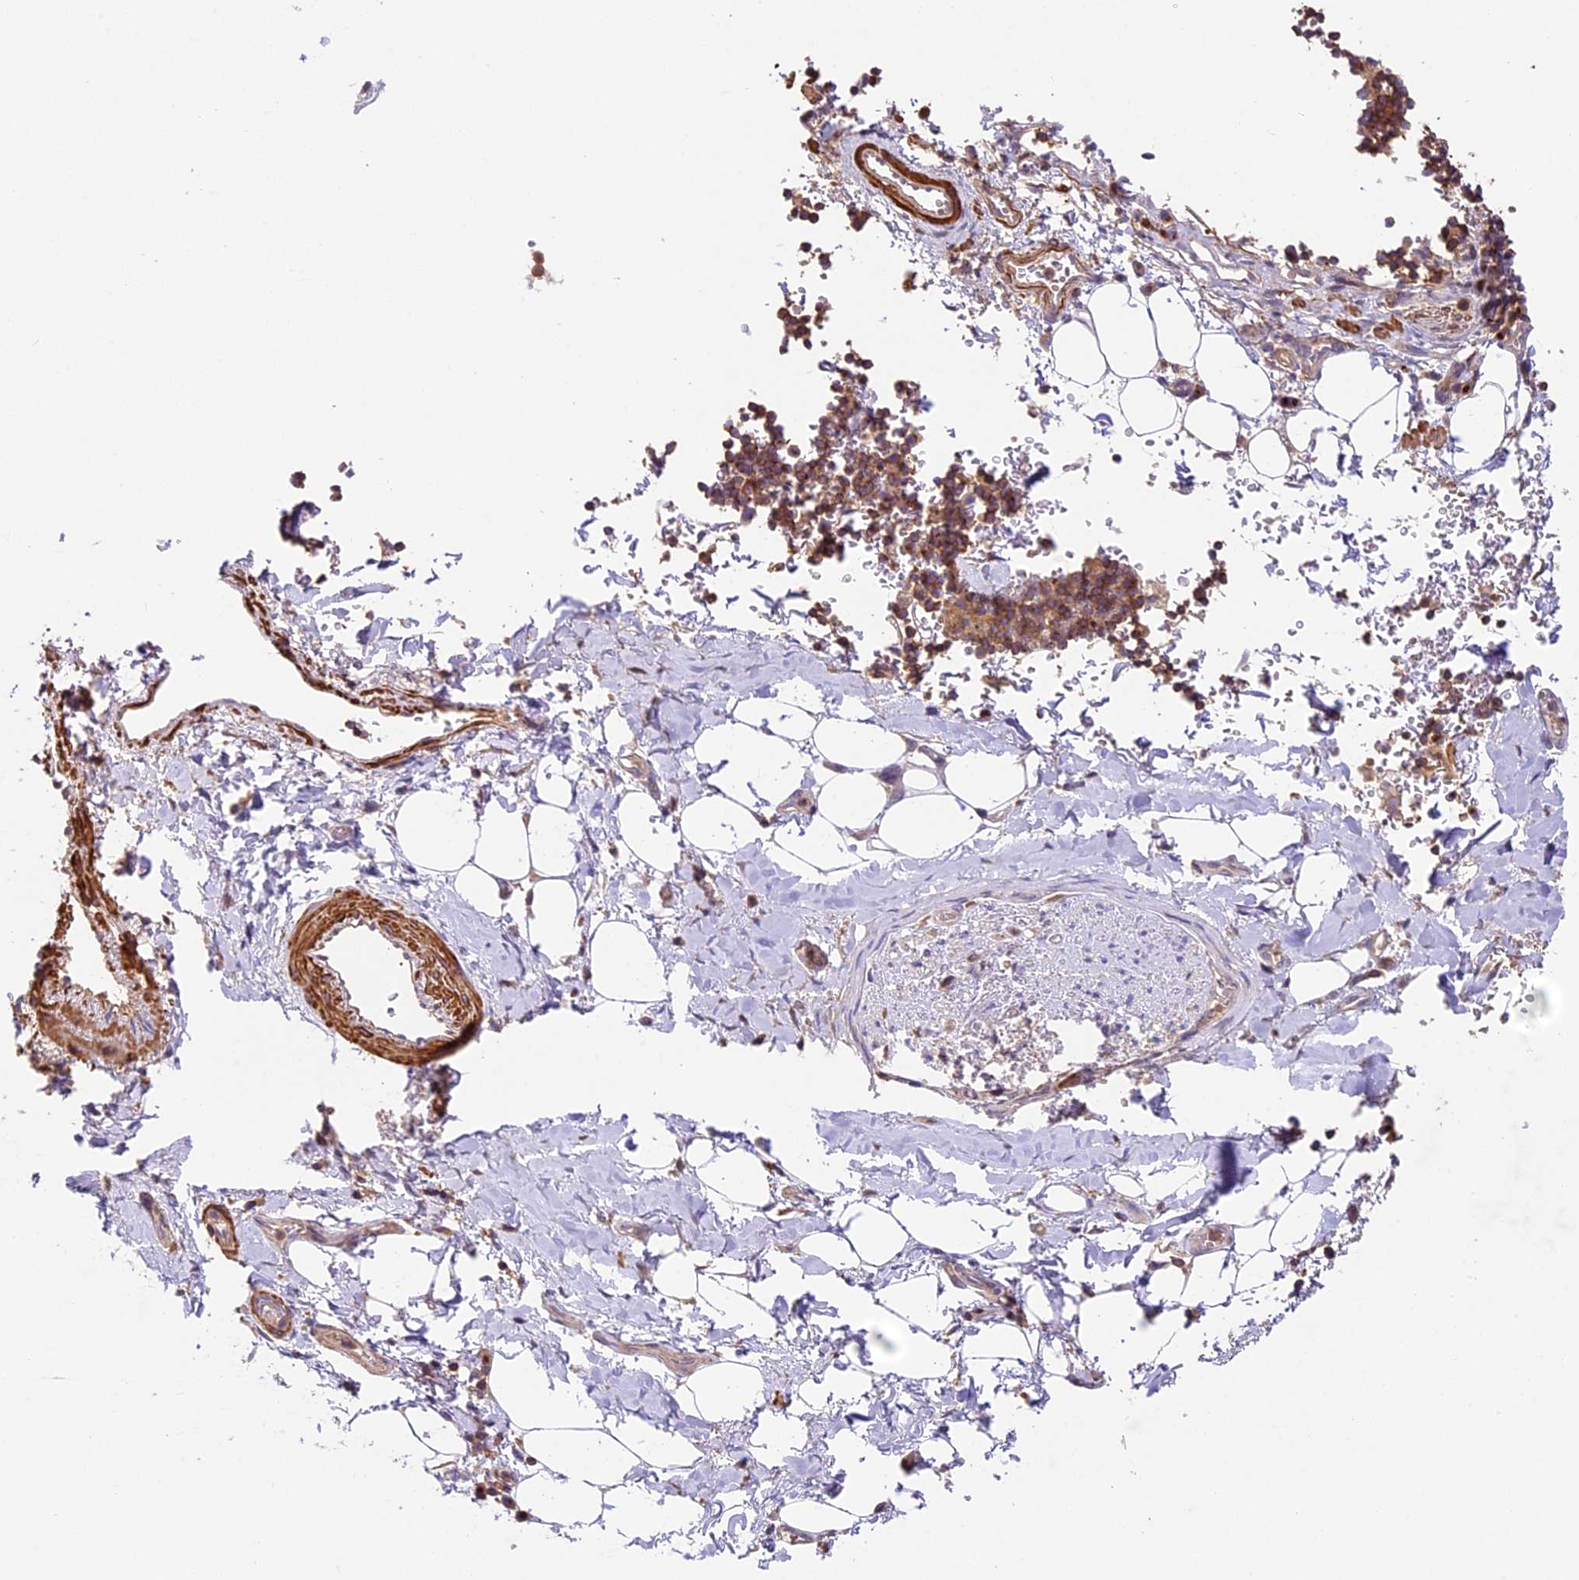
{"staining": {"intensity": "negative", "quantity": "none", "location": "none"}, "tissue": "adipose tissue", "cell_type": "Adipocytes", "image_type": "normal", "snomed": [{"axis": "morphology", "description": "Normal tissue, NOS"}, {"axis": "topography", "description": "Lymph node"}, {"axis": "topography", "description": "Cartilage tissue"}, {"axis": "topography", "description": "Bronchus"}], "caption": "Immunohistochemical staining of unremarkable human adipose tissue shows no significant staining in adipocytes. (Brightfield microscopy of DAB IHC at high magnification).", "gene": "TBC1D1", "patient": {"sex": "male", "age": 63}}